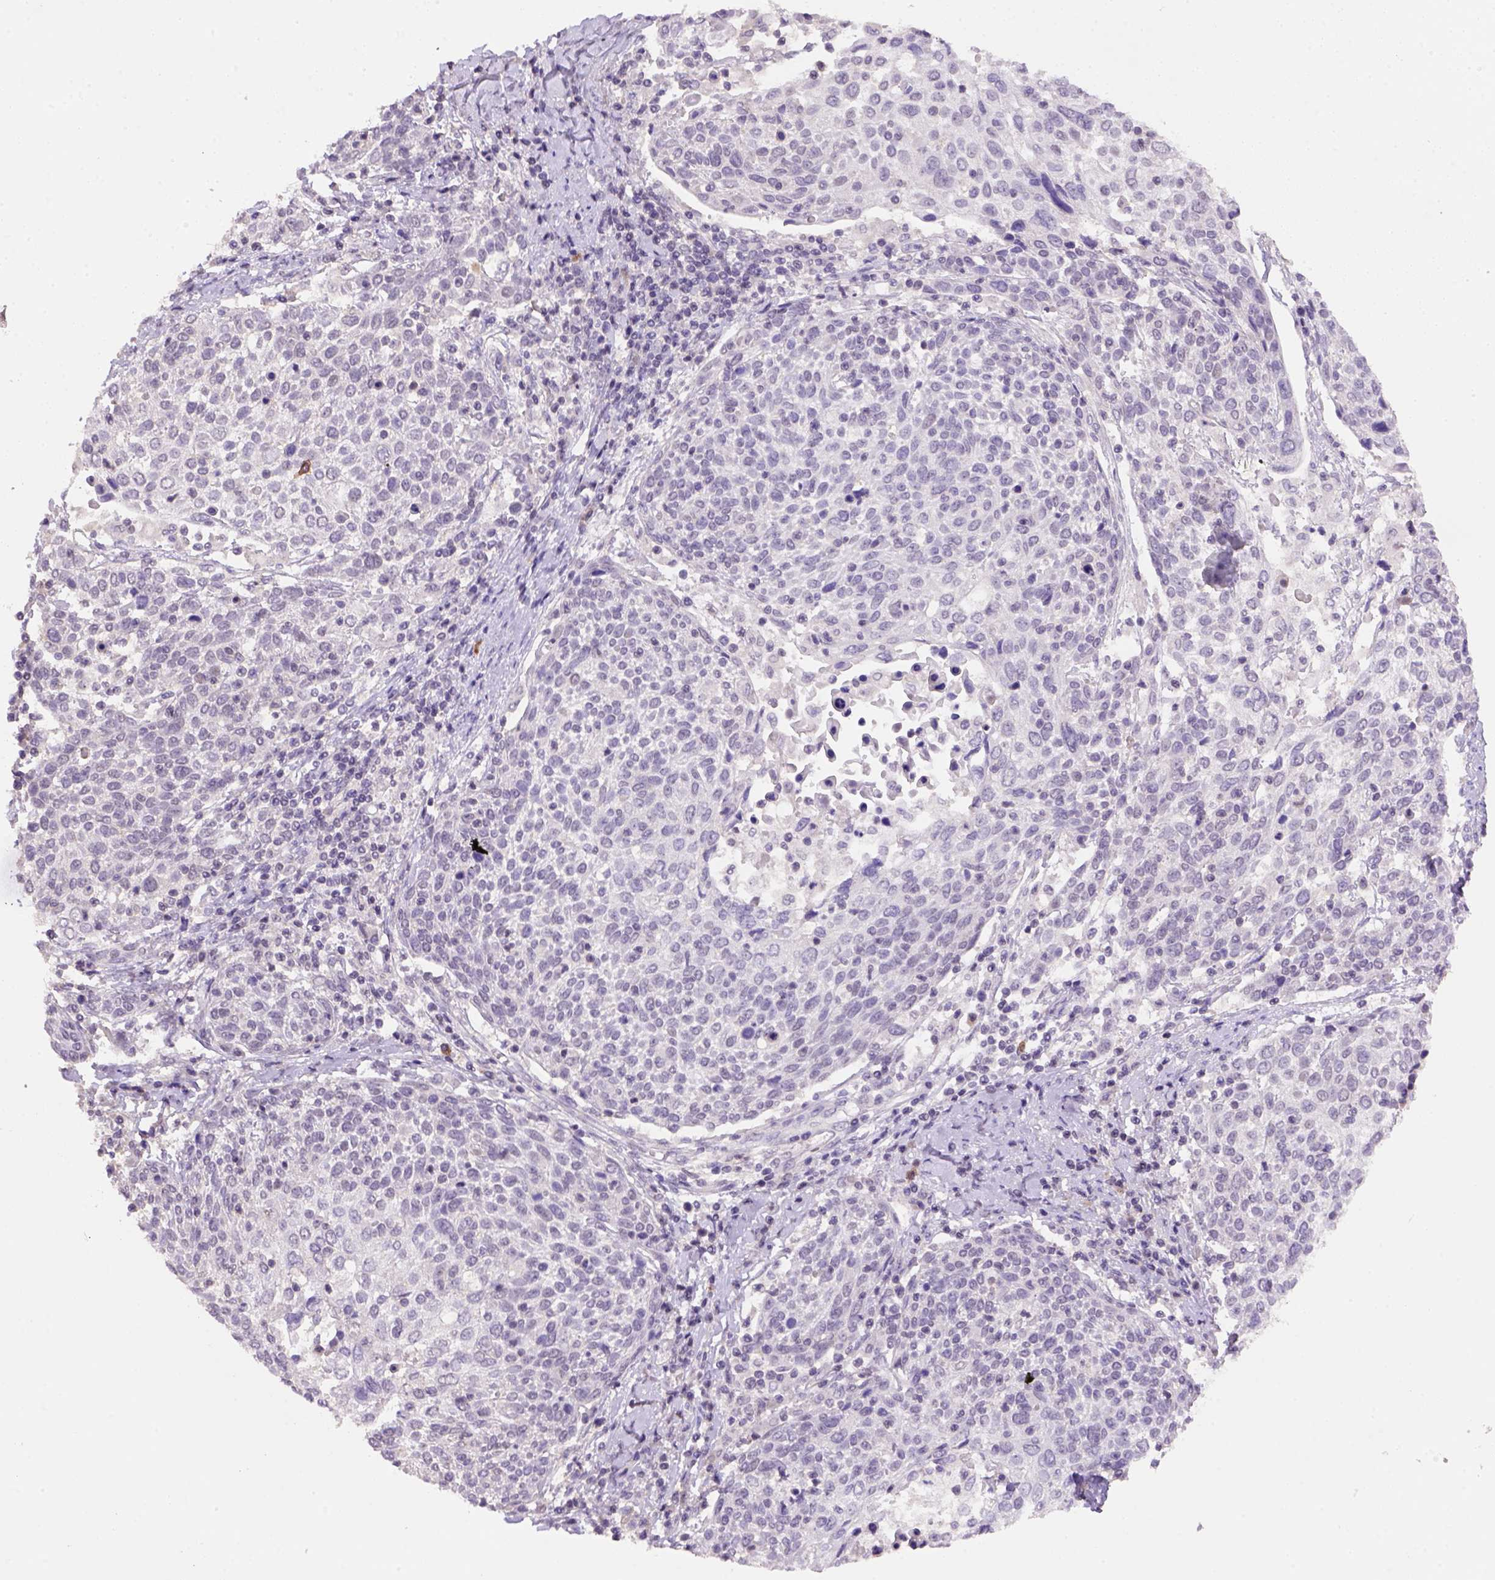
{"staining": {"intensity": "weak", "quantity": "25%-75%", "location": "nuclear"}, "tissue": "cervical cancer", "cell_type": "Tumor cells", "image_type": "cancer", "snomed": [{"axis": "morphology", "description": "Squamous cell carcinoma, NOS"}, {"axis": "topography", "description": "Cervix"}], "caption": "Cervical squamous cell carcinoma stained for a protein exhibits weak nuclear positivity in tumor cells. (DAB IHC, brown staining for protein, blue staining for nuclei).", "gene": "SCML4", "patient": {"sex": "female", "age": 61}}